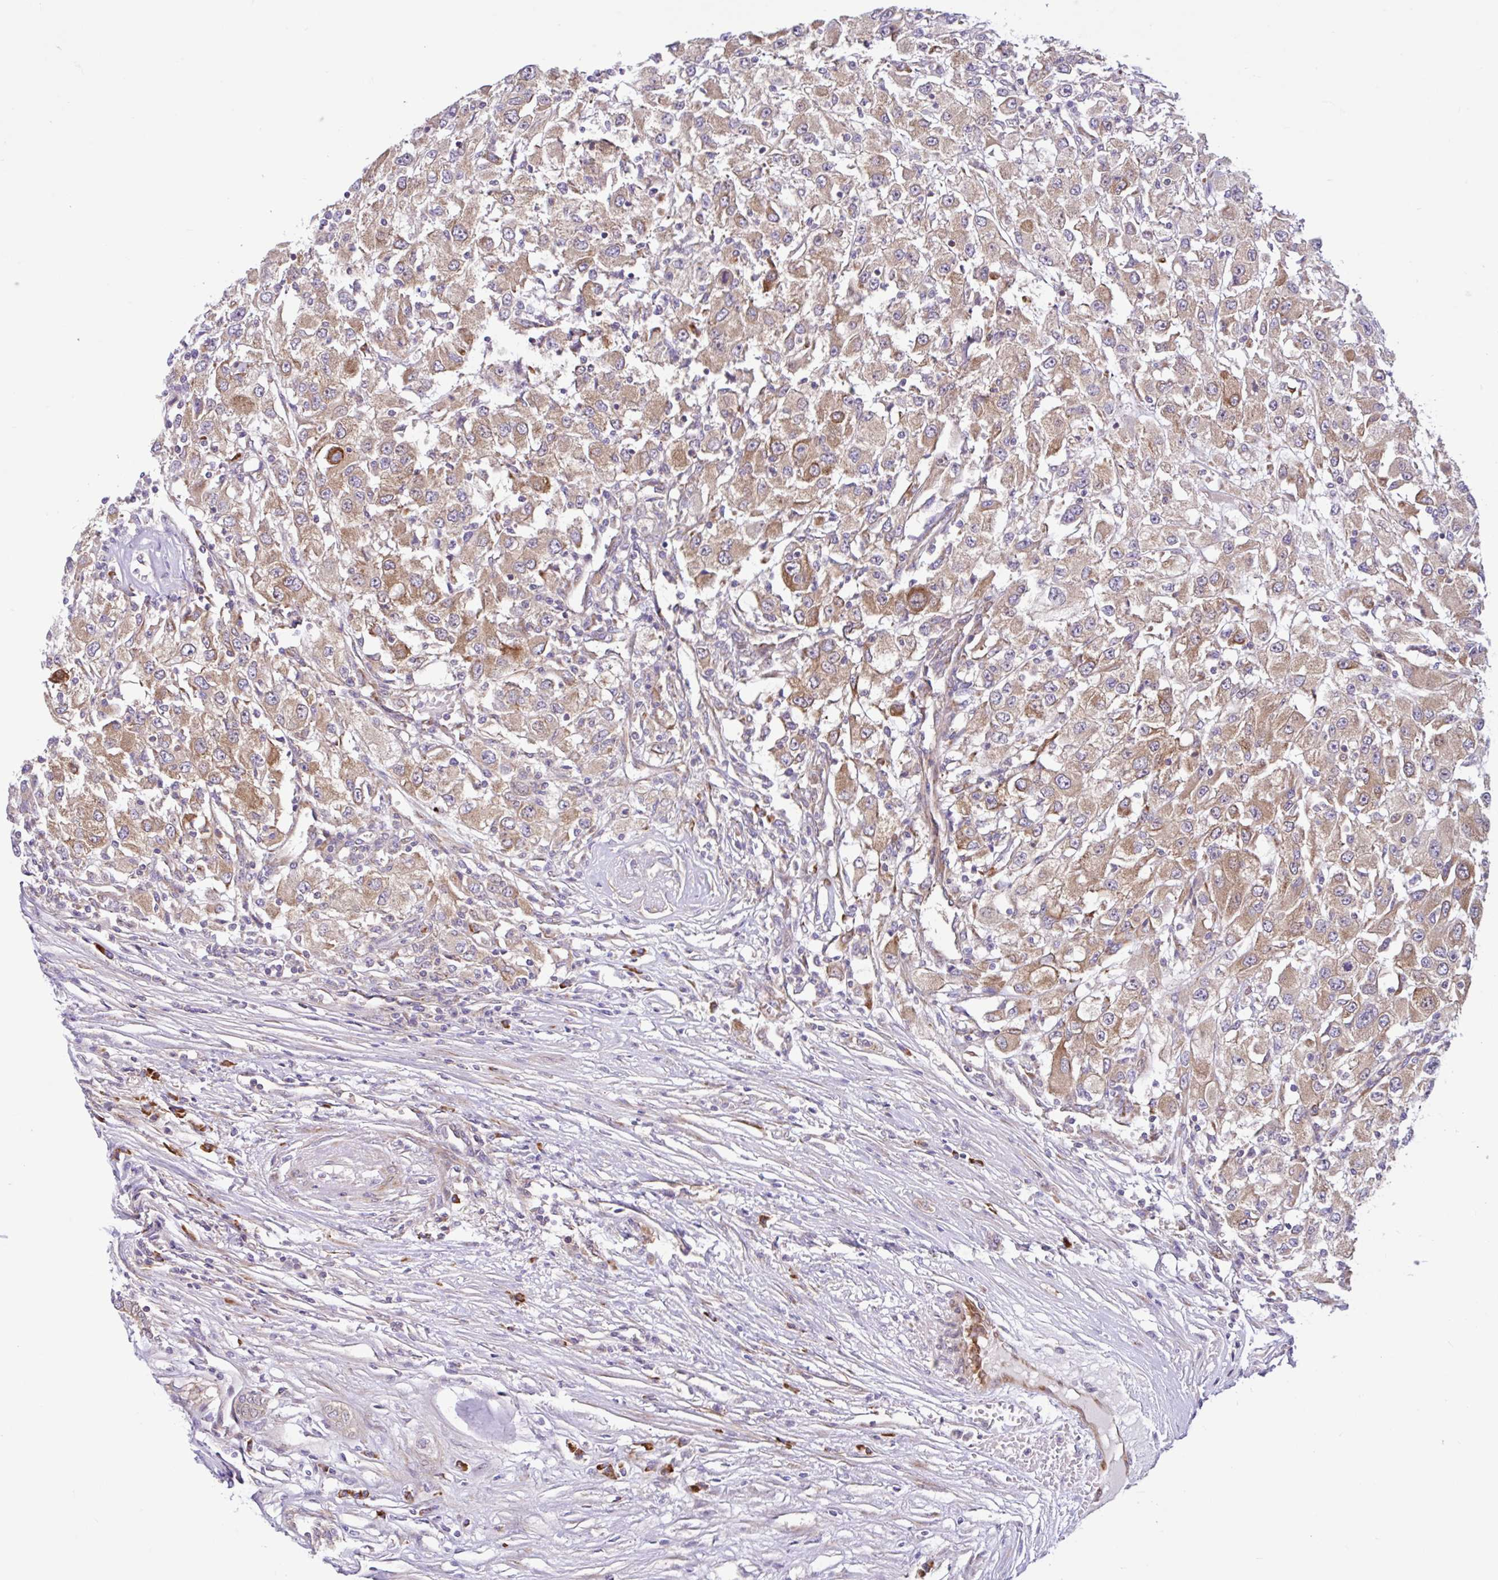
{"staining": {"intensity": "moderate", "quantity": ">75%", "location": "cytoplasmic/membranous"}, "tissue": "renal cancer", "cell_type": "Tumor cells", "image_type": "cancer", "snomed": [{"axis": "morphology", "description": "Adenocarcinoma, NOS"}, {"axis": "topography", "description": "Kidney"}], "caption": "Immunohistochemistry (IHC) staining of renal adenocarcinoma, which reveals medium levels of moderate cytoplasmic/membranous staining in approximately >75% of tumor cells indicating moderate cytoplasmic/membranous protein expression. The staining was performed using DAB (brown) for protein detection and nuclei were counterstained in hematoxylin (blue).", "gene": "NTPCR", "patient": {"sex": "female", "age": 67}}